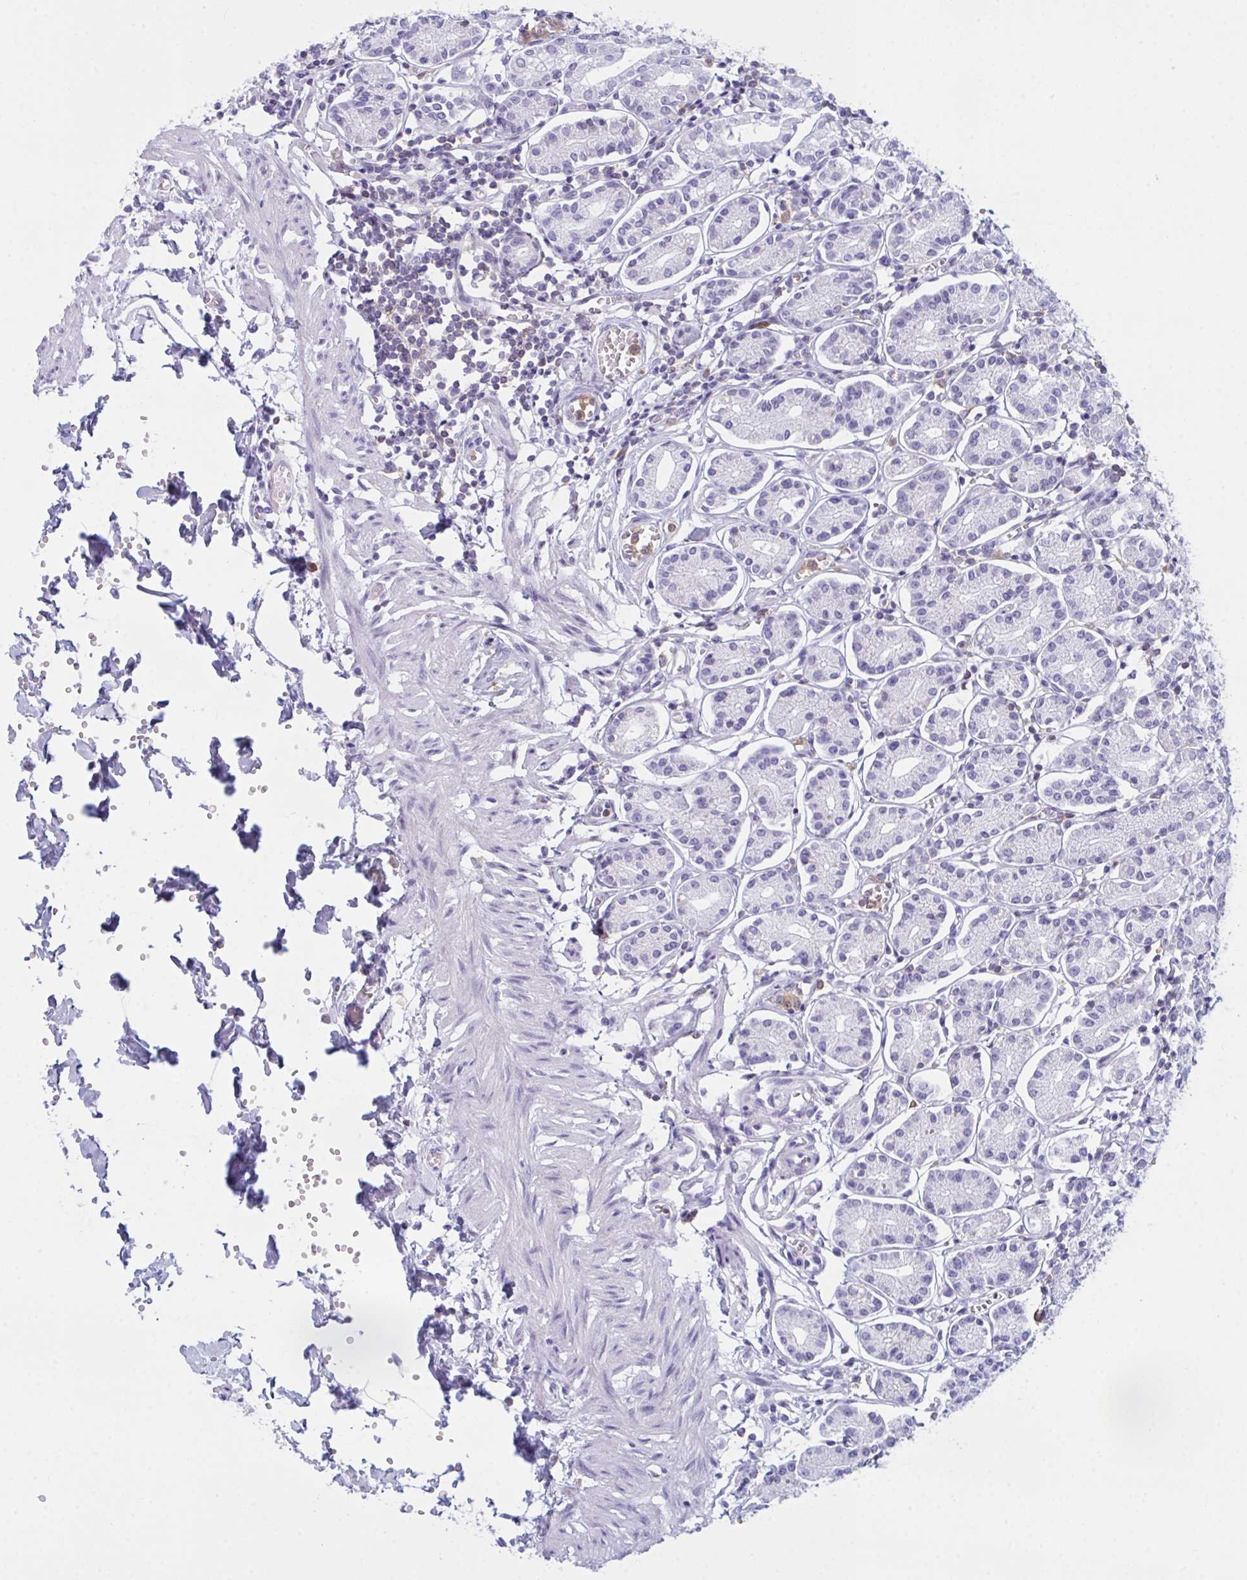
{"staining": {"intensity": "negative", "quantity": "none", "location": "none"}, "tissue": "stomach", "cell_type": "Glandular cells", "image_type": "normal", "snomed": [{"axis": "morphology", "description": "Normal tissue, NOS"}, {"axis": "topography", "description": "Stomach"}], "caption": "This is a image of IHC staining of unremarkable stomach, which shows no positivity in glandular cells. Brightfield microscopy of immunohistochemistry (IHC) stained with DAB (brown) and hematoxylin (blue), captured at high magnification.", "gene": "MYO1F", "patient": {"sex": "female", "age": 62}}